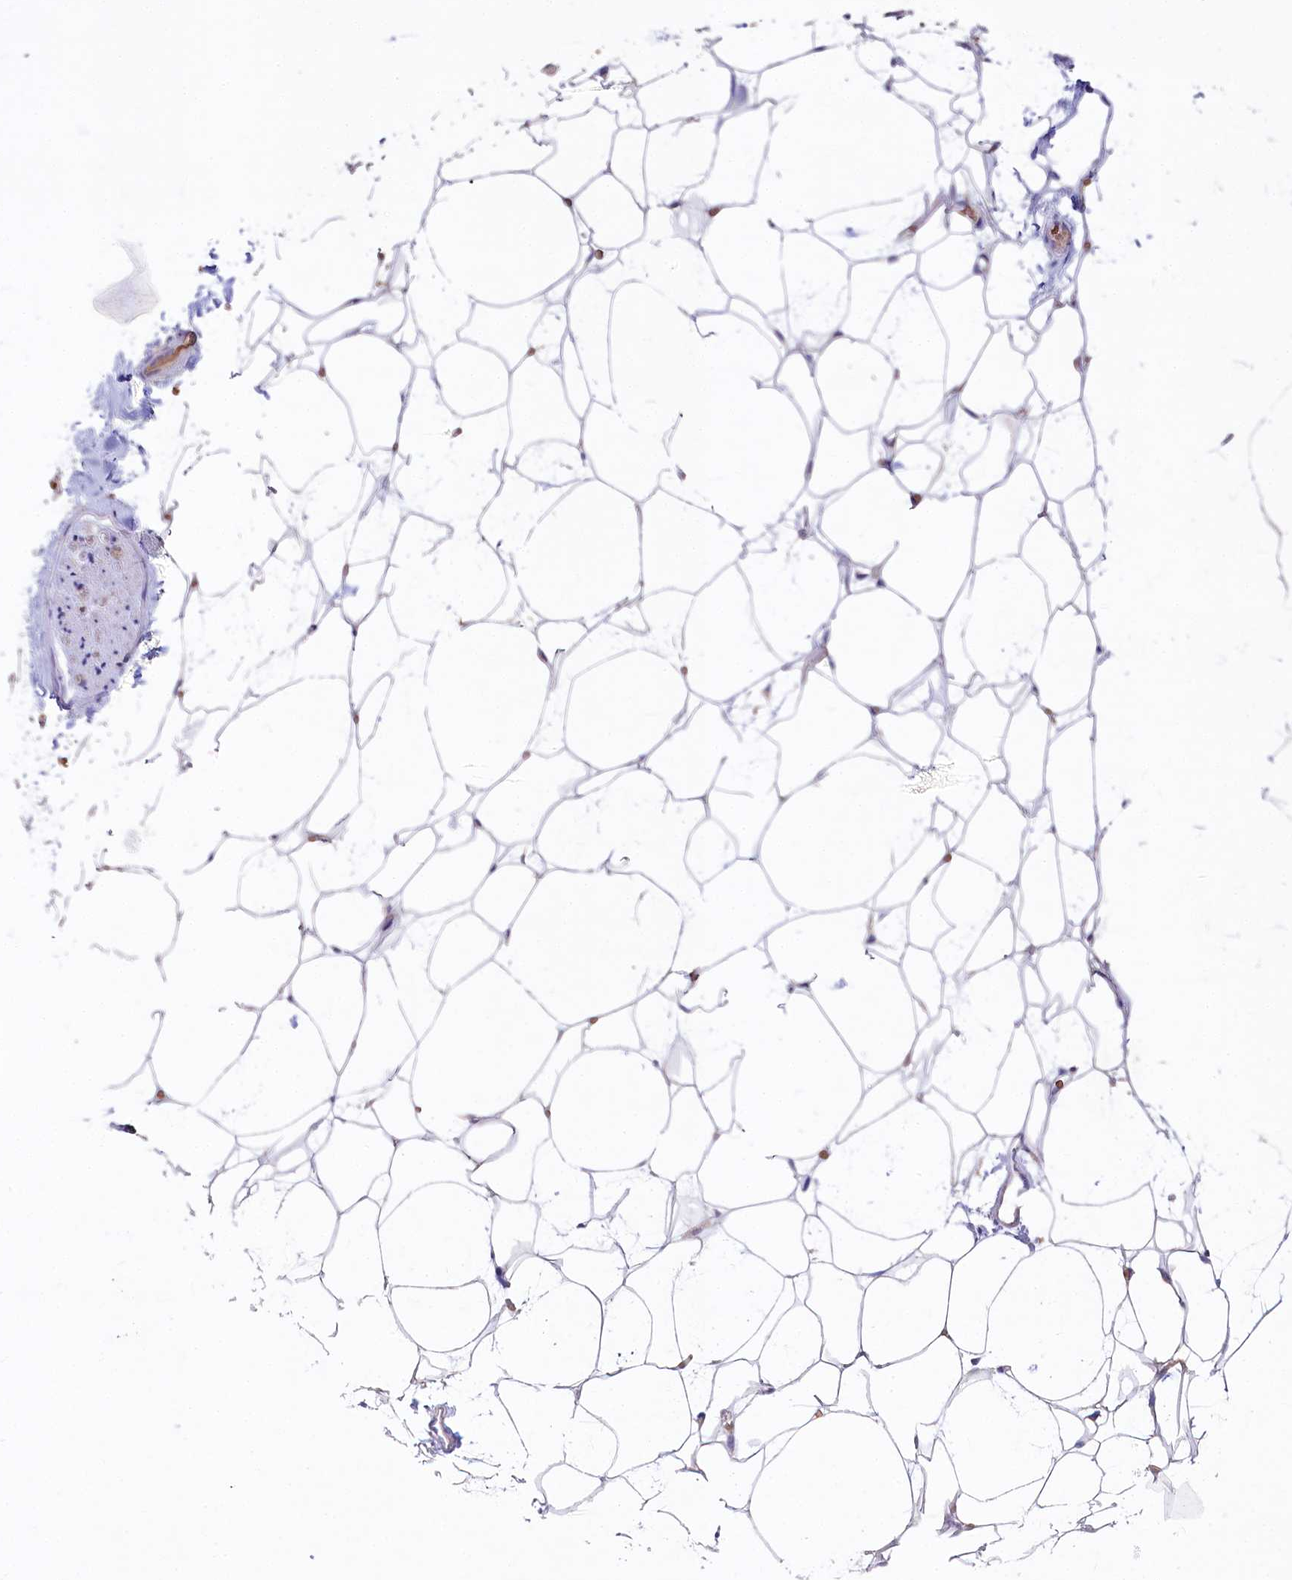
{"staining": {"intensity": "negative", "quantity": "none", "location": "none"}, "tissue": "adipose tissue", "cell_type": "Adipocytes", "image_type": "normal", "snomed": [{"axis": "morphology", "description": "Normal tissue, NOS"}, {"axis": "topography", "description": "Breast"}], "caption": "A photomicrograph of adipose tissue stained for a protein reveals no brown staining in adipocytes.", "gene": "VPS26B", "patient": {"sex": "female", "age": 23}}